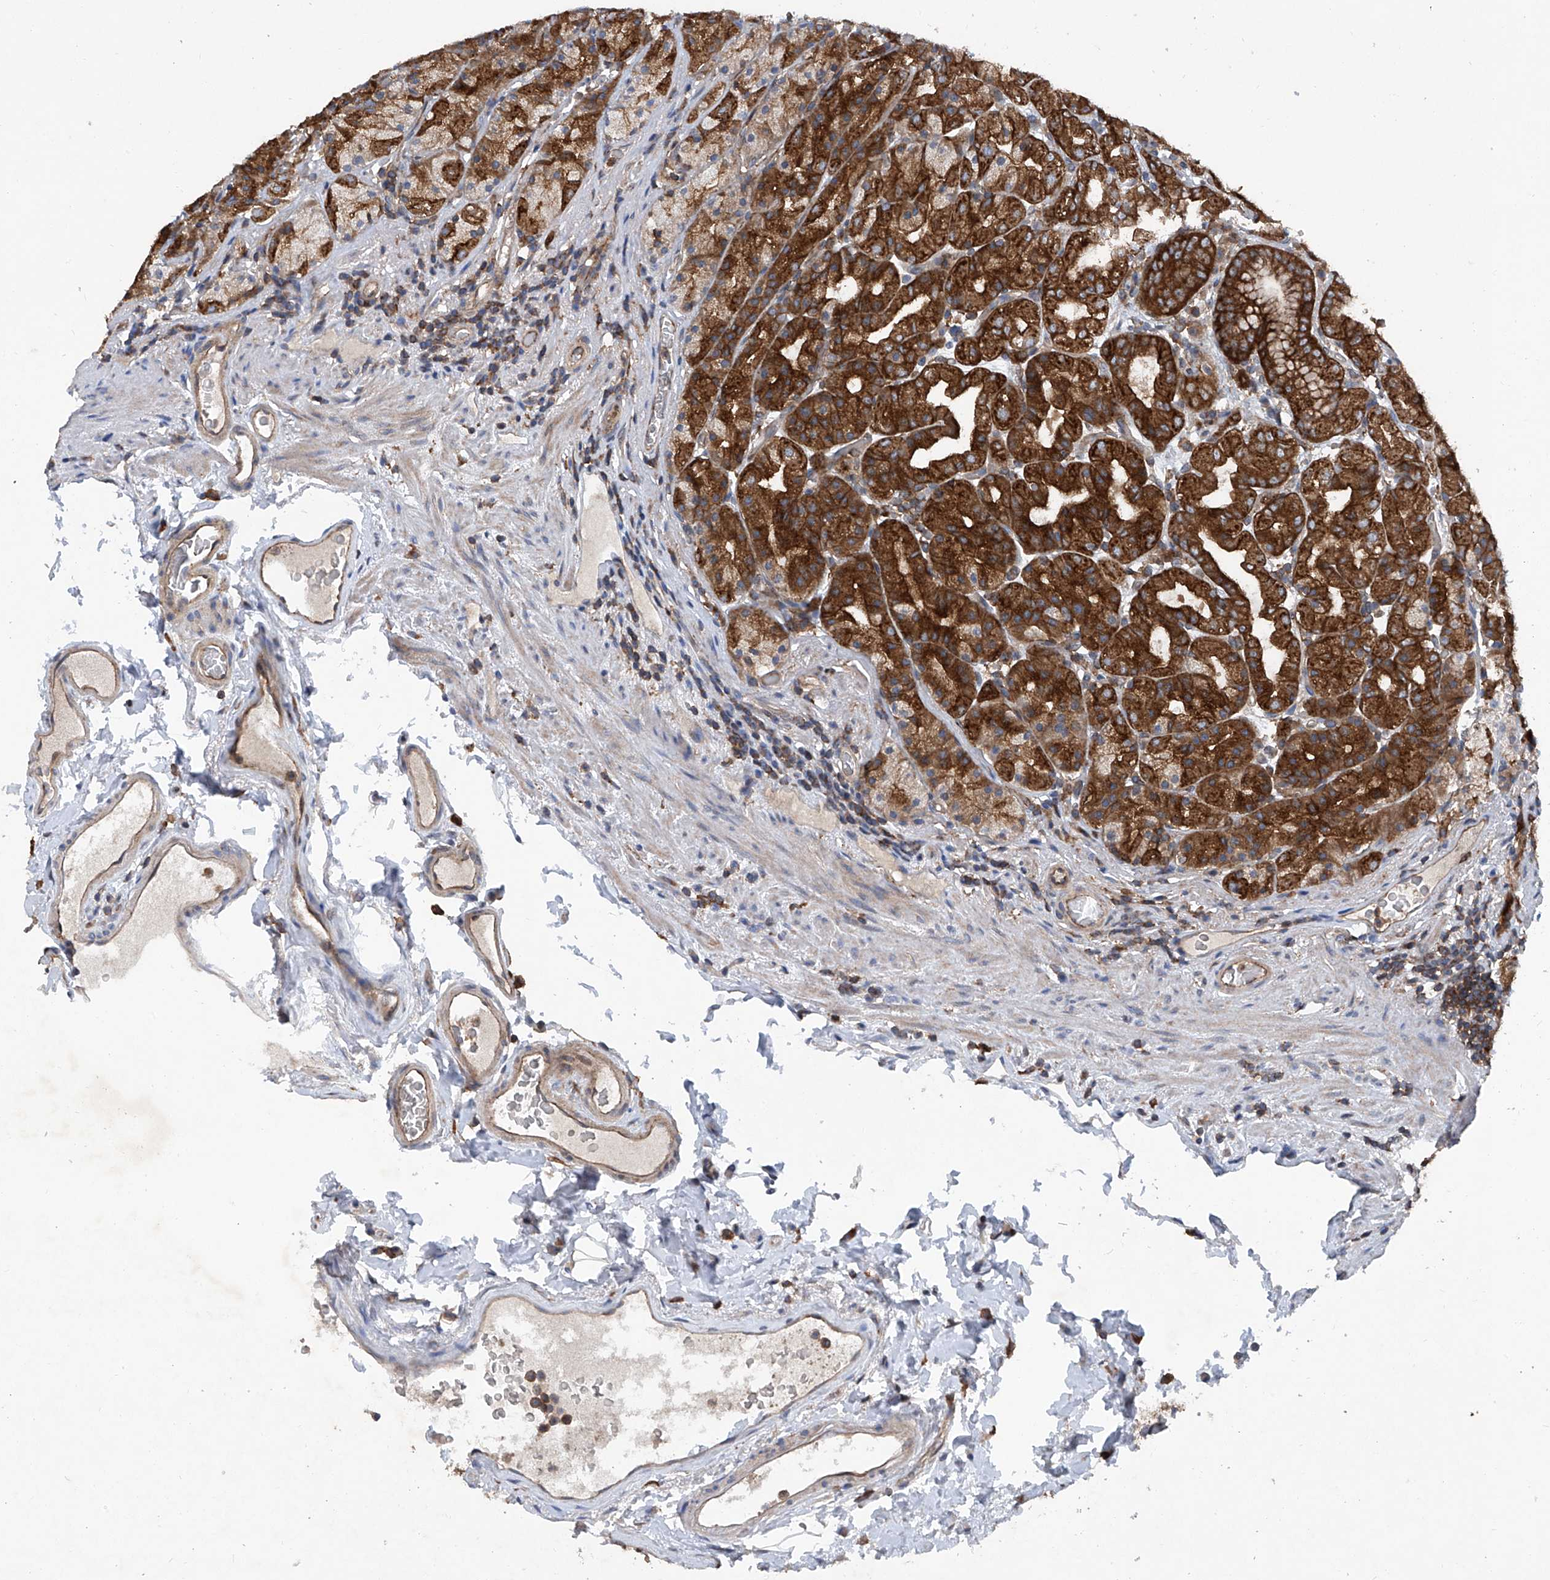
{"staining": {"intensity": "strong", "quantity": ">75%", "location": "cytoplasmic/membranous"}, "tissue": "stomach", "cell_type": "Glandular cells", "image_type": "normal", "snomed": [{"axis": "morphology", "description": "Normal tissue, NOS"}, {"axis": "topography", "description": "Stomach, upper"}], "caption": "Approximately >75% of glandular cells in normal human stomach show strong cytoplasmic/membranous protein positivity as visualized by brown immunohistochemical staining.", "gene": "SMAP1", "patient": {"sex": "male", "age": 68}}